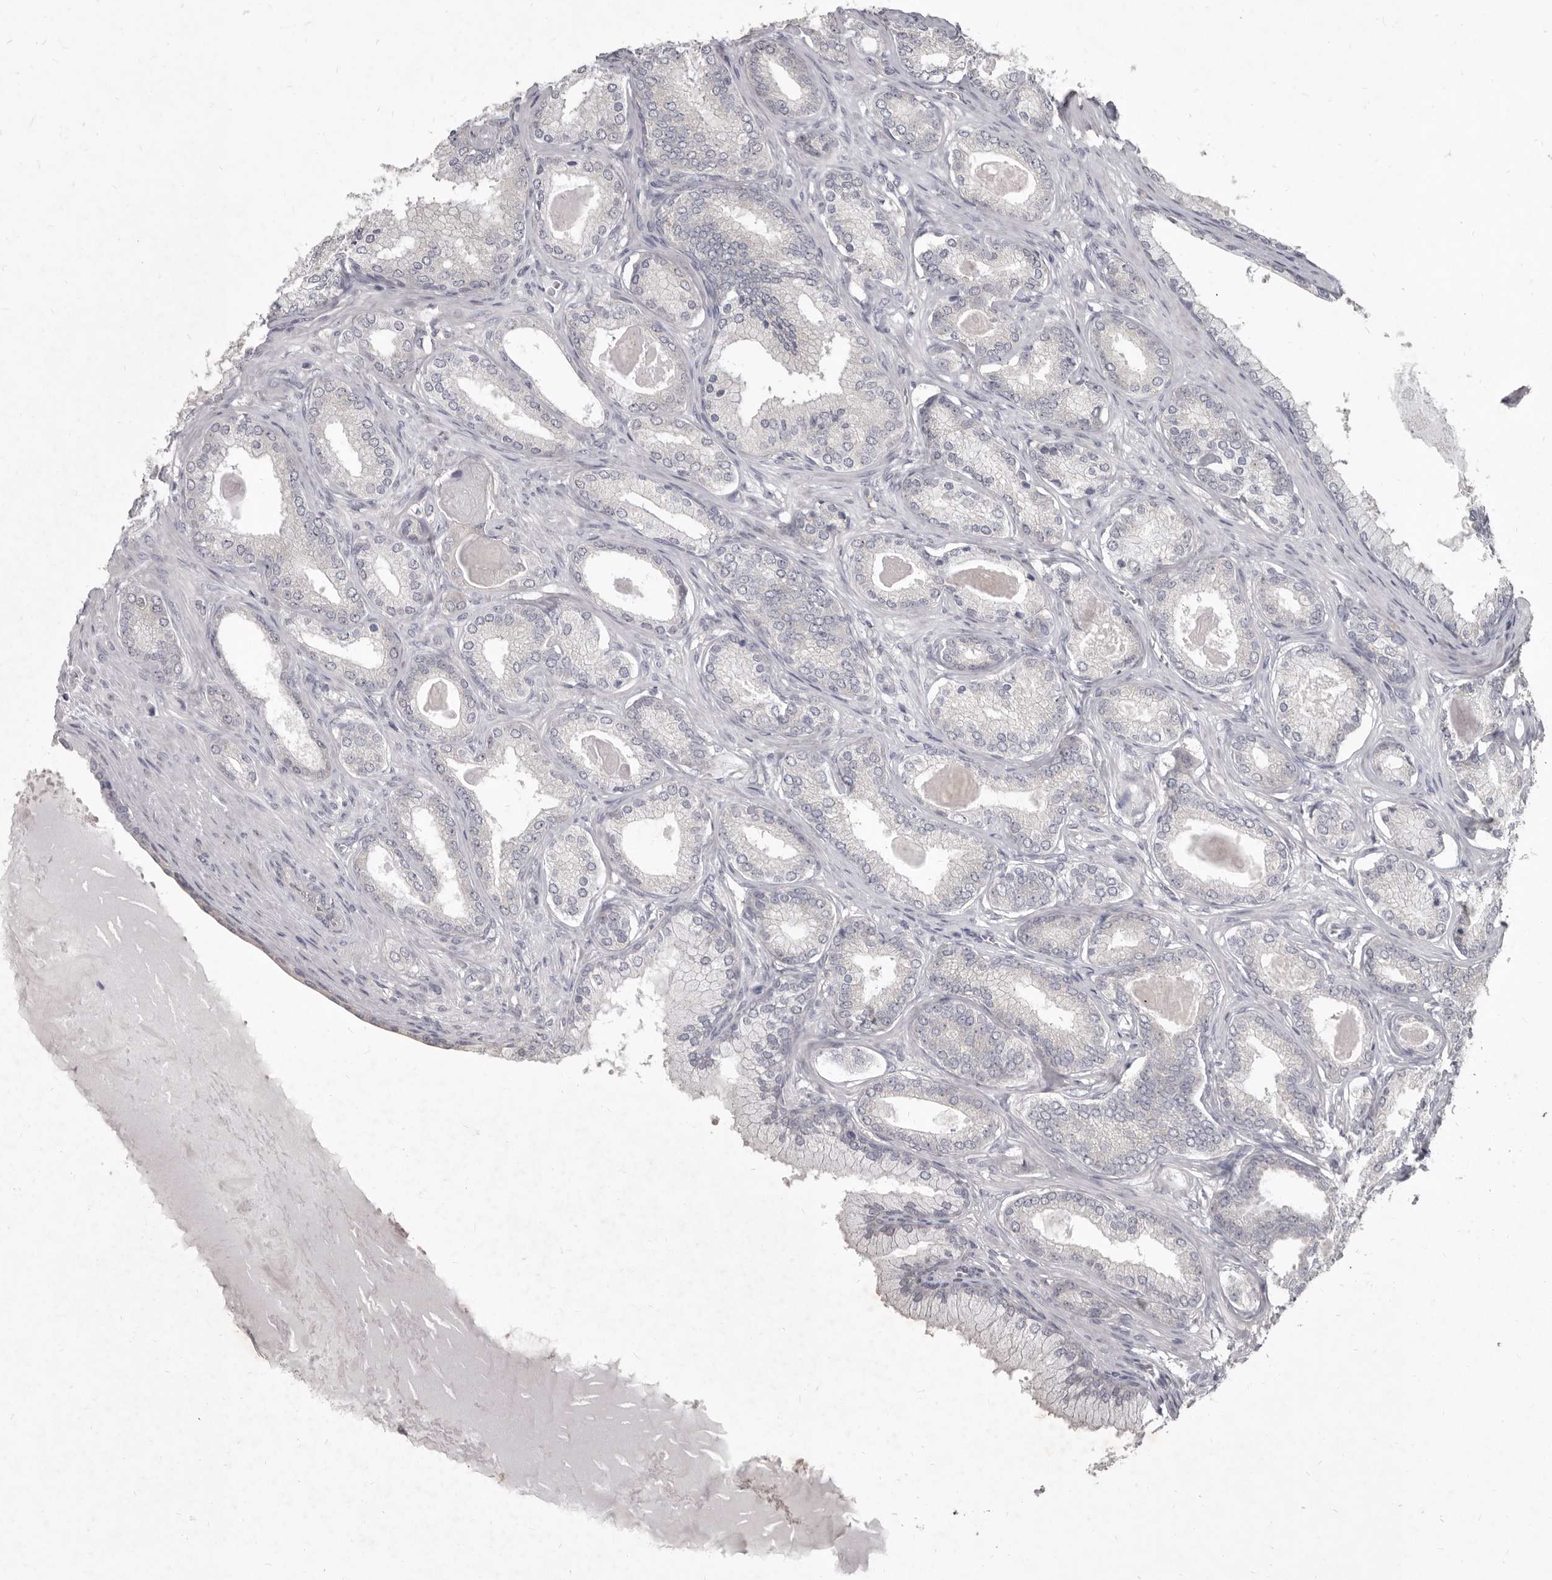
{"staining": {"intensity": "negative", "quantity": "none", "location": "none"}, "tissue": "prostate cancer", "cell_type": "Tumor cells", "image_type": "cancer", "snomed": [{"axis": "morphology", "description": "Adenocarcinoma, Low grade"}, {"axis": "topography", "description": "Prostate"}], "caption": "High power microscopy histopathology image of an immunohistochemistry (IHC) image of prostate low-grade adenocarcinoma, revealing no significant expression in tumor cells.", "gene": "GSK3B", "patient": {"sex": "male", "age": 70}}